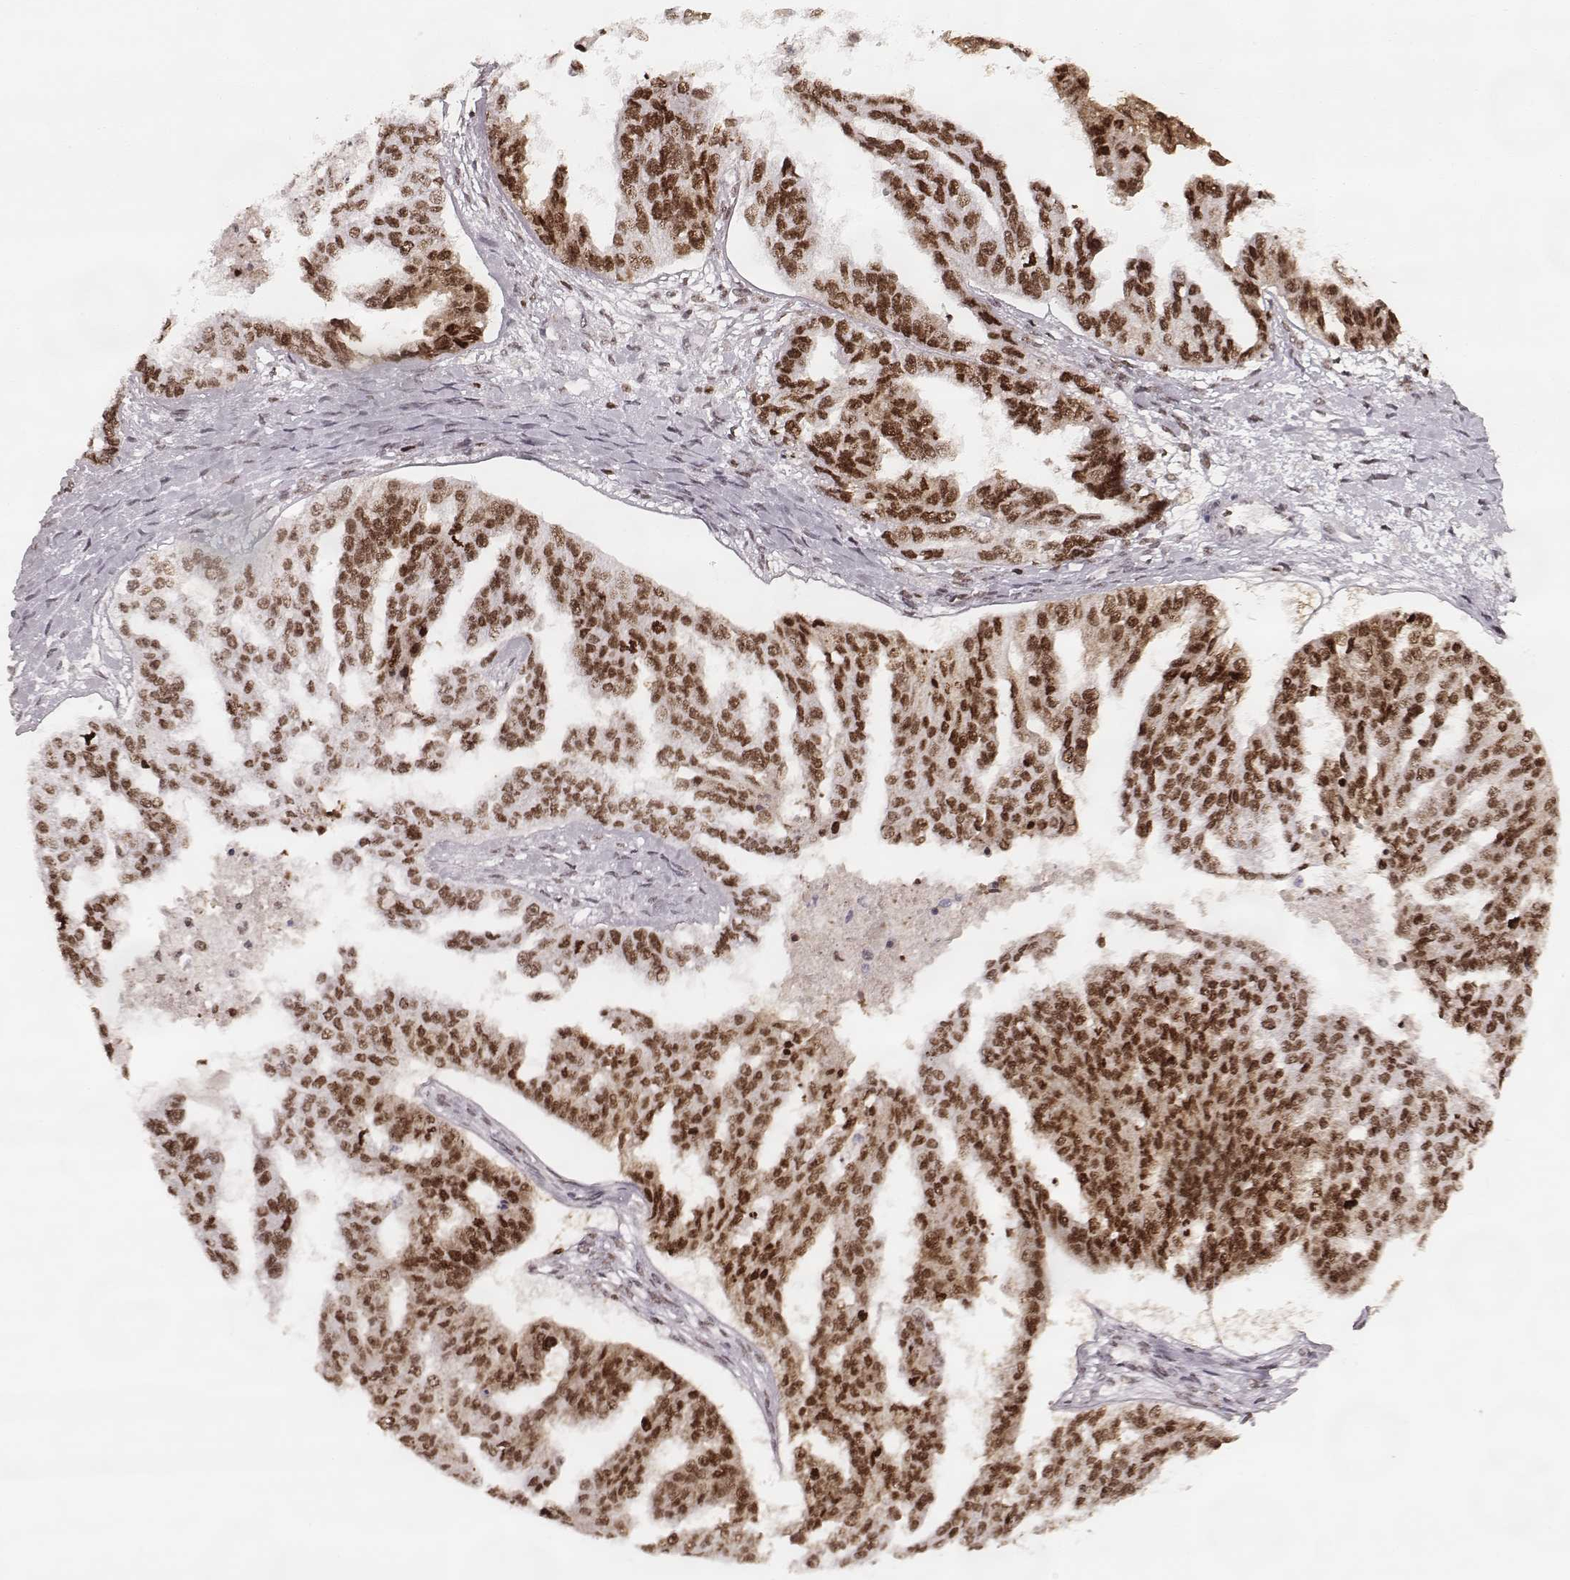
{"staining": {"intensity": "strong", "quantity": ">75%", "location": "nuclear"}, "tissue": "ovarian cancer", "cell_type": "Tumor cells", "image_type": "cancer", "snomed": [{"axis": "morphology", "description": "Cystadenocarcinoma, serous, NOS"}, {"axis": "topography", "description": "Ovary"}], "caption": "About >75% of tumor cells in ovarian cancer (serous cystadenocarcinoma) display strong nuclear protein expression as visualized by brown immunohistochemical staining.", "gene": "PARP1", "patient": {"sex": "female", "age": 58}}